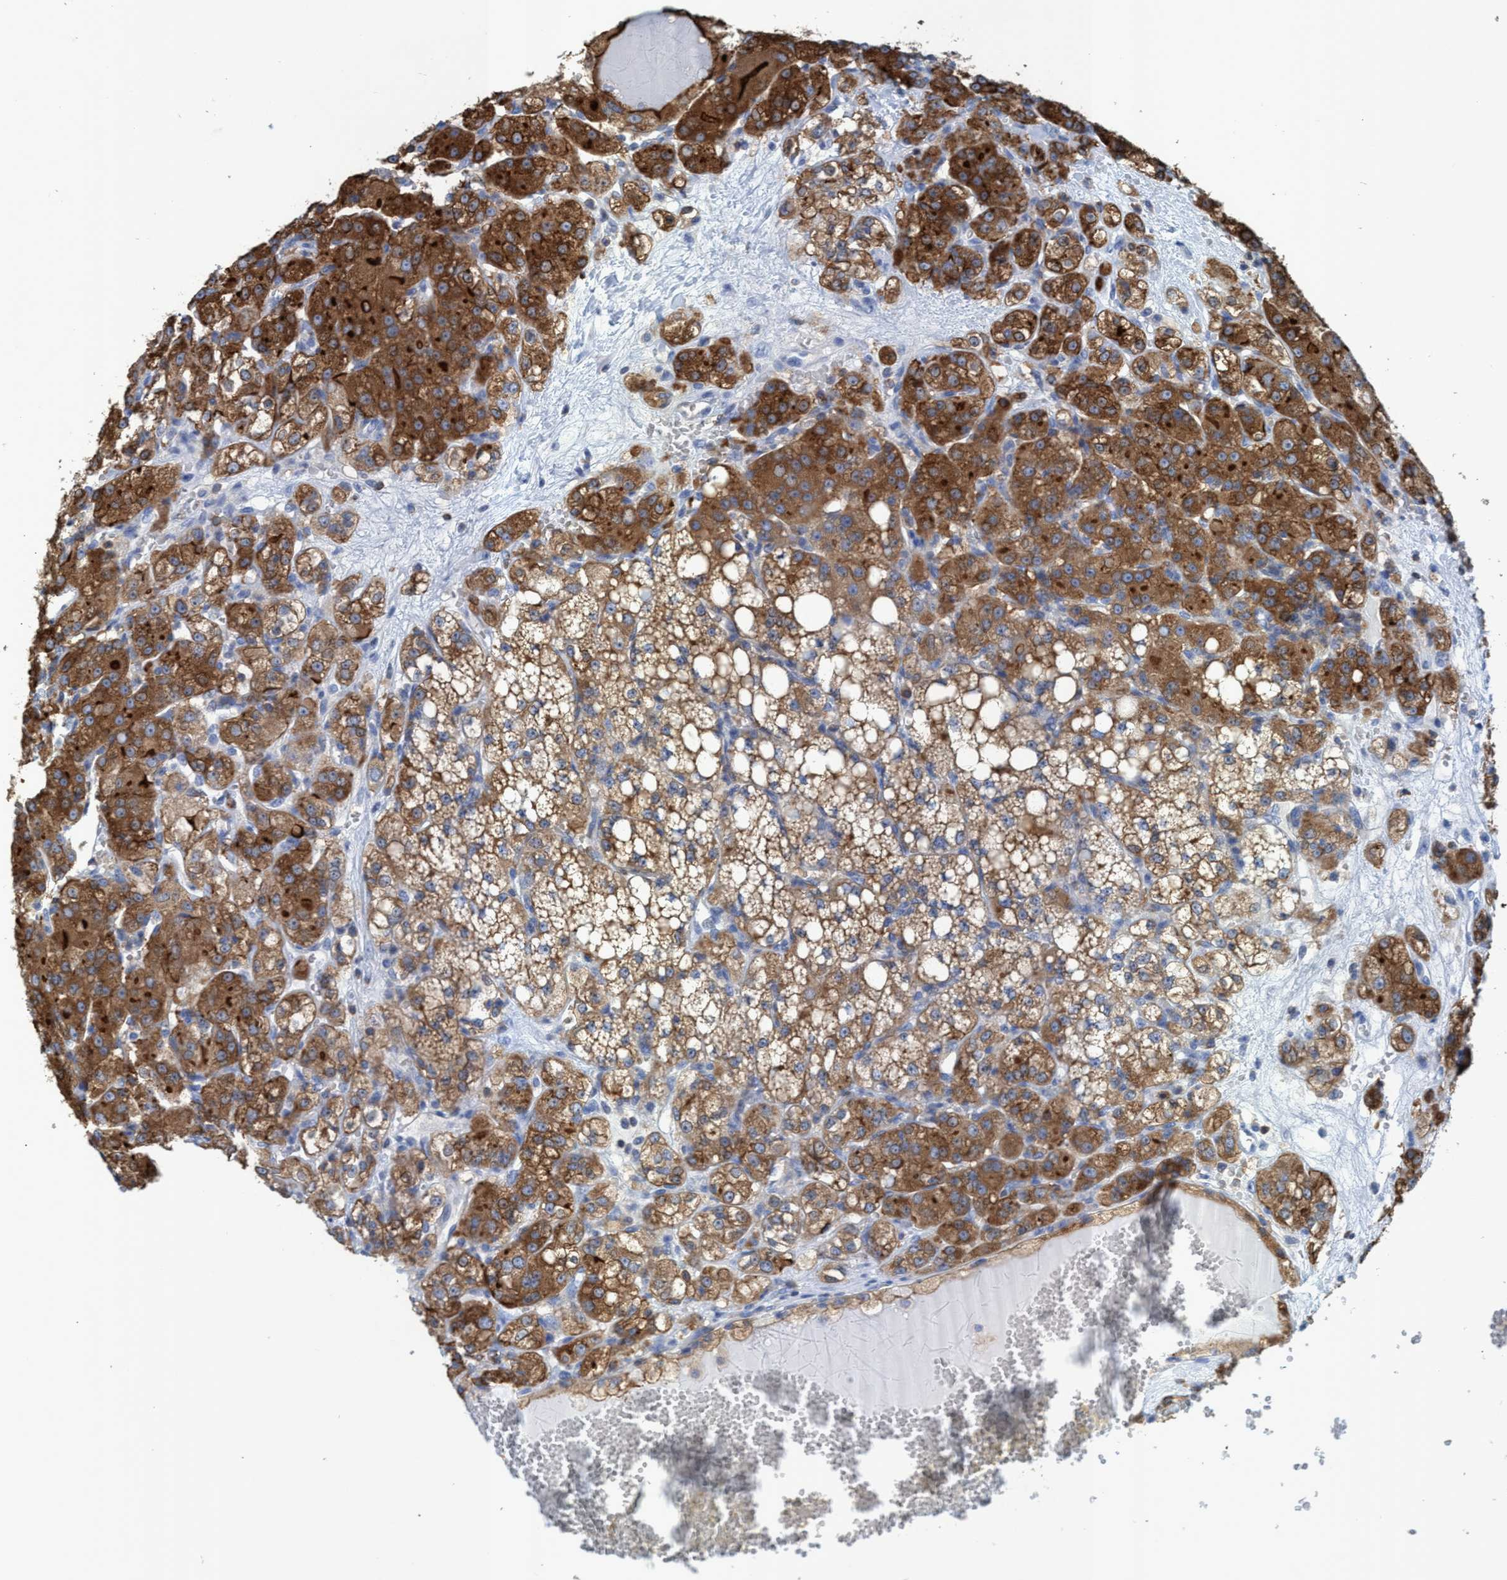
{"staining": {"intensity": "strong", "quantity": ">75%", "location": "cytoplasmic/membranous"}, "tissue": "renal cancer", "cell_type": "Tumor cells", "image_type": "cancer", "snomed": [{"axis": "morphology", "description": "Normal tissue, NOS"}, {"axis": "morphology", "description": "Adenocarcinoma, NOS"}, {"axis": "topography", "description": "Kidney"}], "caption": "Renal adenocarcinoma stained with immunohistochemistry exhibits strong cytoplasmic/membranous expression in about >75% of tumor cells. (DAB (3,3'-diaminobenzidine) = brown stain, brightfield microscopy at high magnification).", "gene": "EZR", "patient": {"sex": "male", "age": 61}}